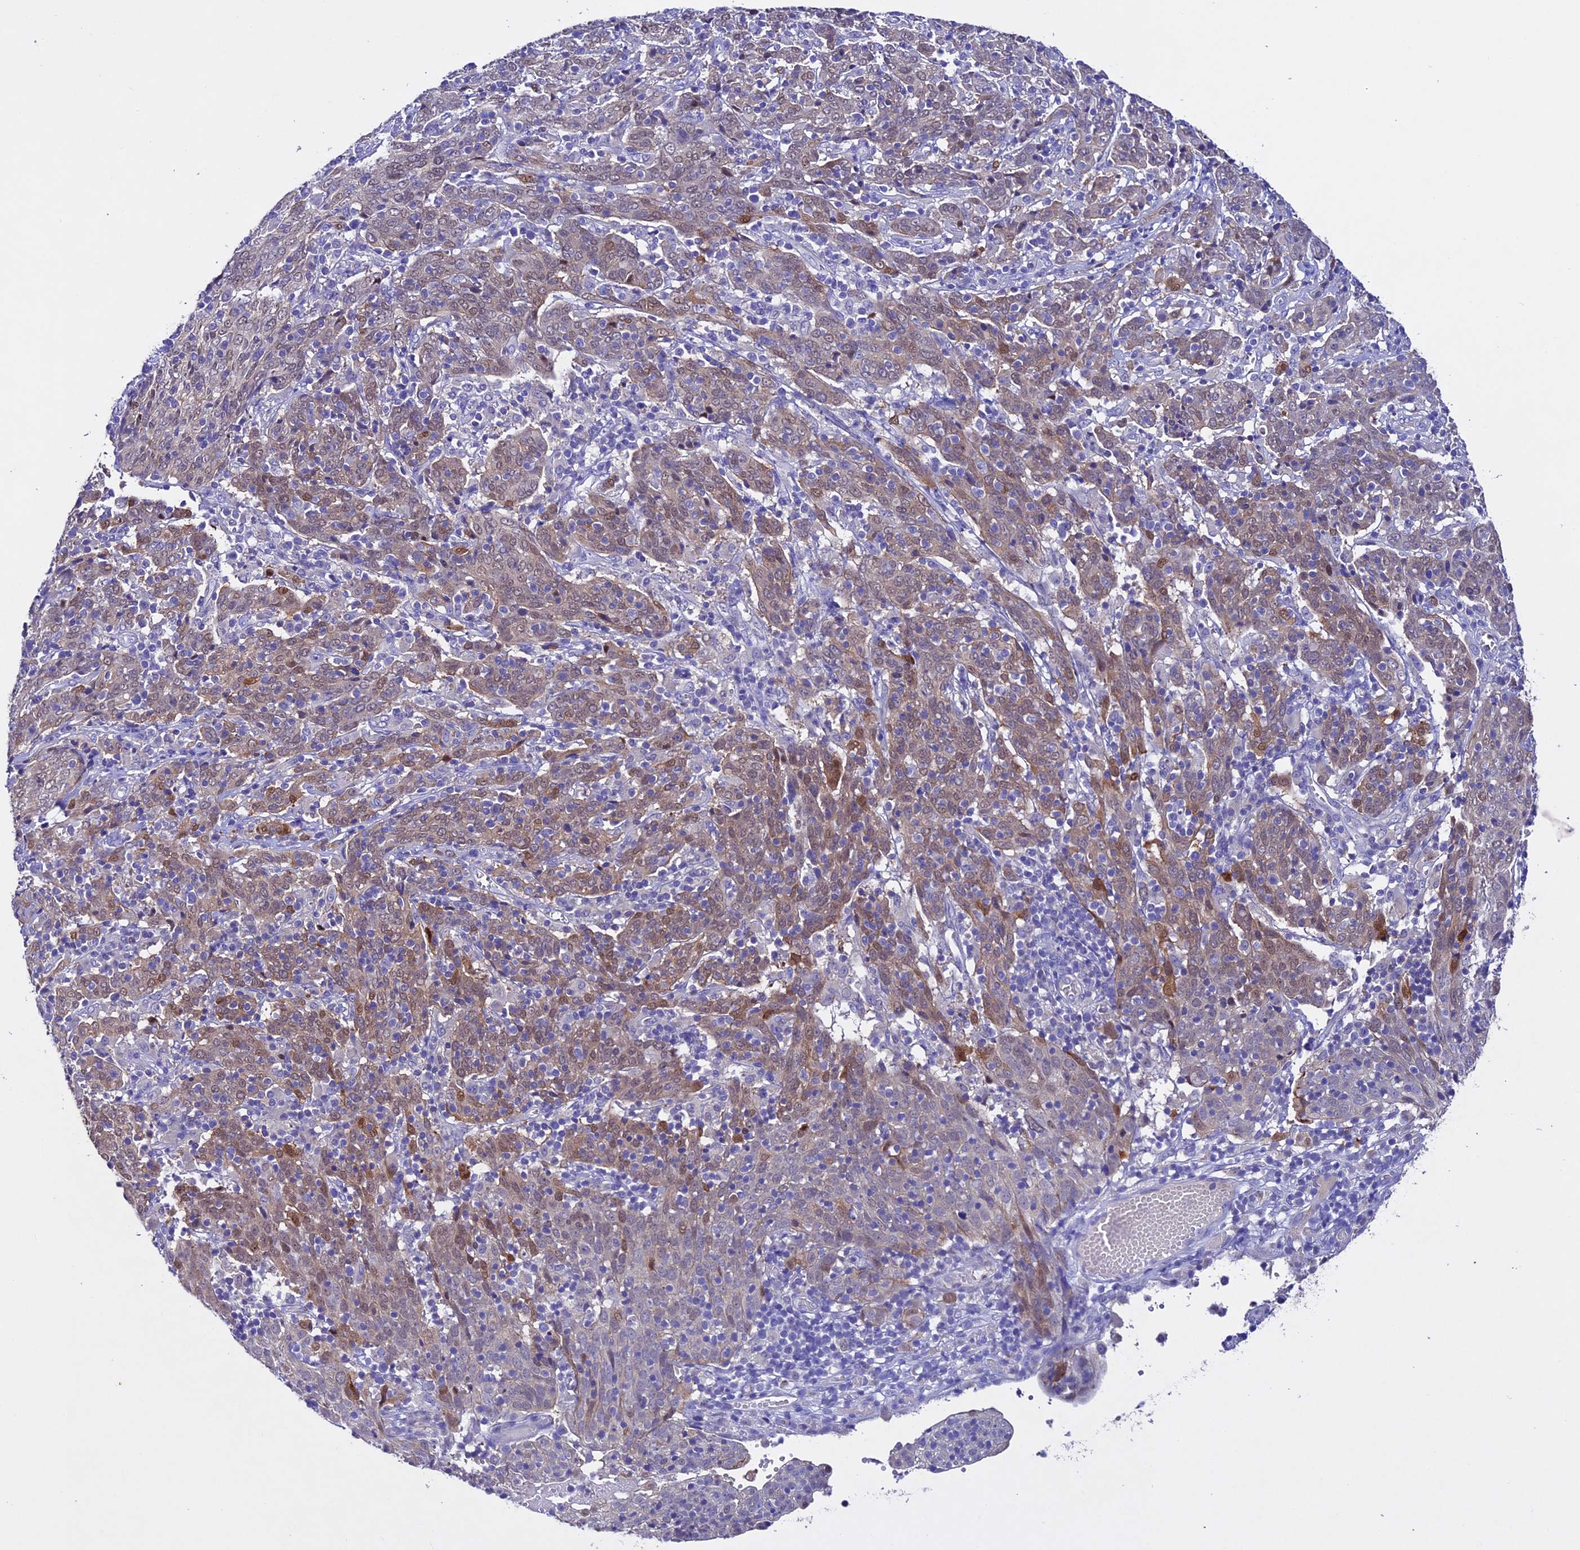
{"staining": {"intensity": "moderate", "quantity": "25%-75%", "location": "cytoplasmic/membranous,nuclear"}, "tissue": "cervical cancer", "cell_type": "Tumor cells", "image_type": "cancer", "snomed": [{"axis": "morphology", "description": "Squamous cell carcinoma, NOS"}, {"axis": "topography", "description": "Cervix"}], "caption": "The micrograph exhibits a brown stain indicating the presence of a protein in the cytoplasmic/membranous and nuclear of tumor cells in cervical squamous cell carcinoma.", "gene": "TGDS", "patient": {"sex": "female", "age": 67}}